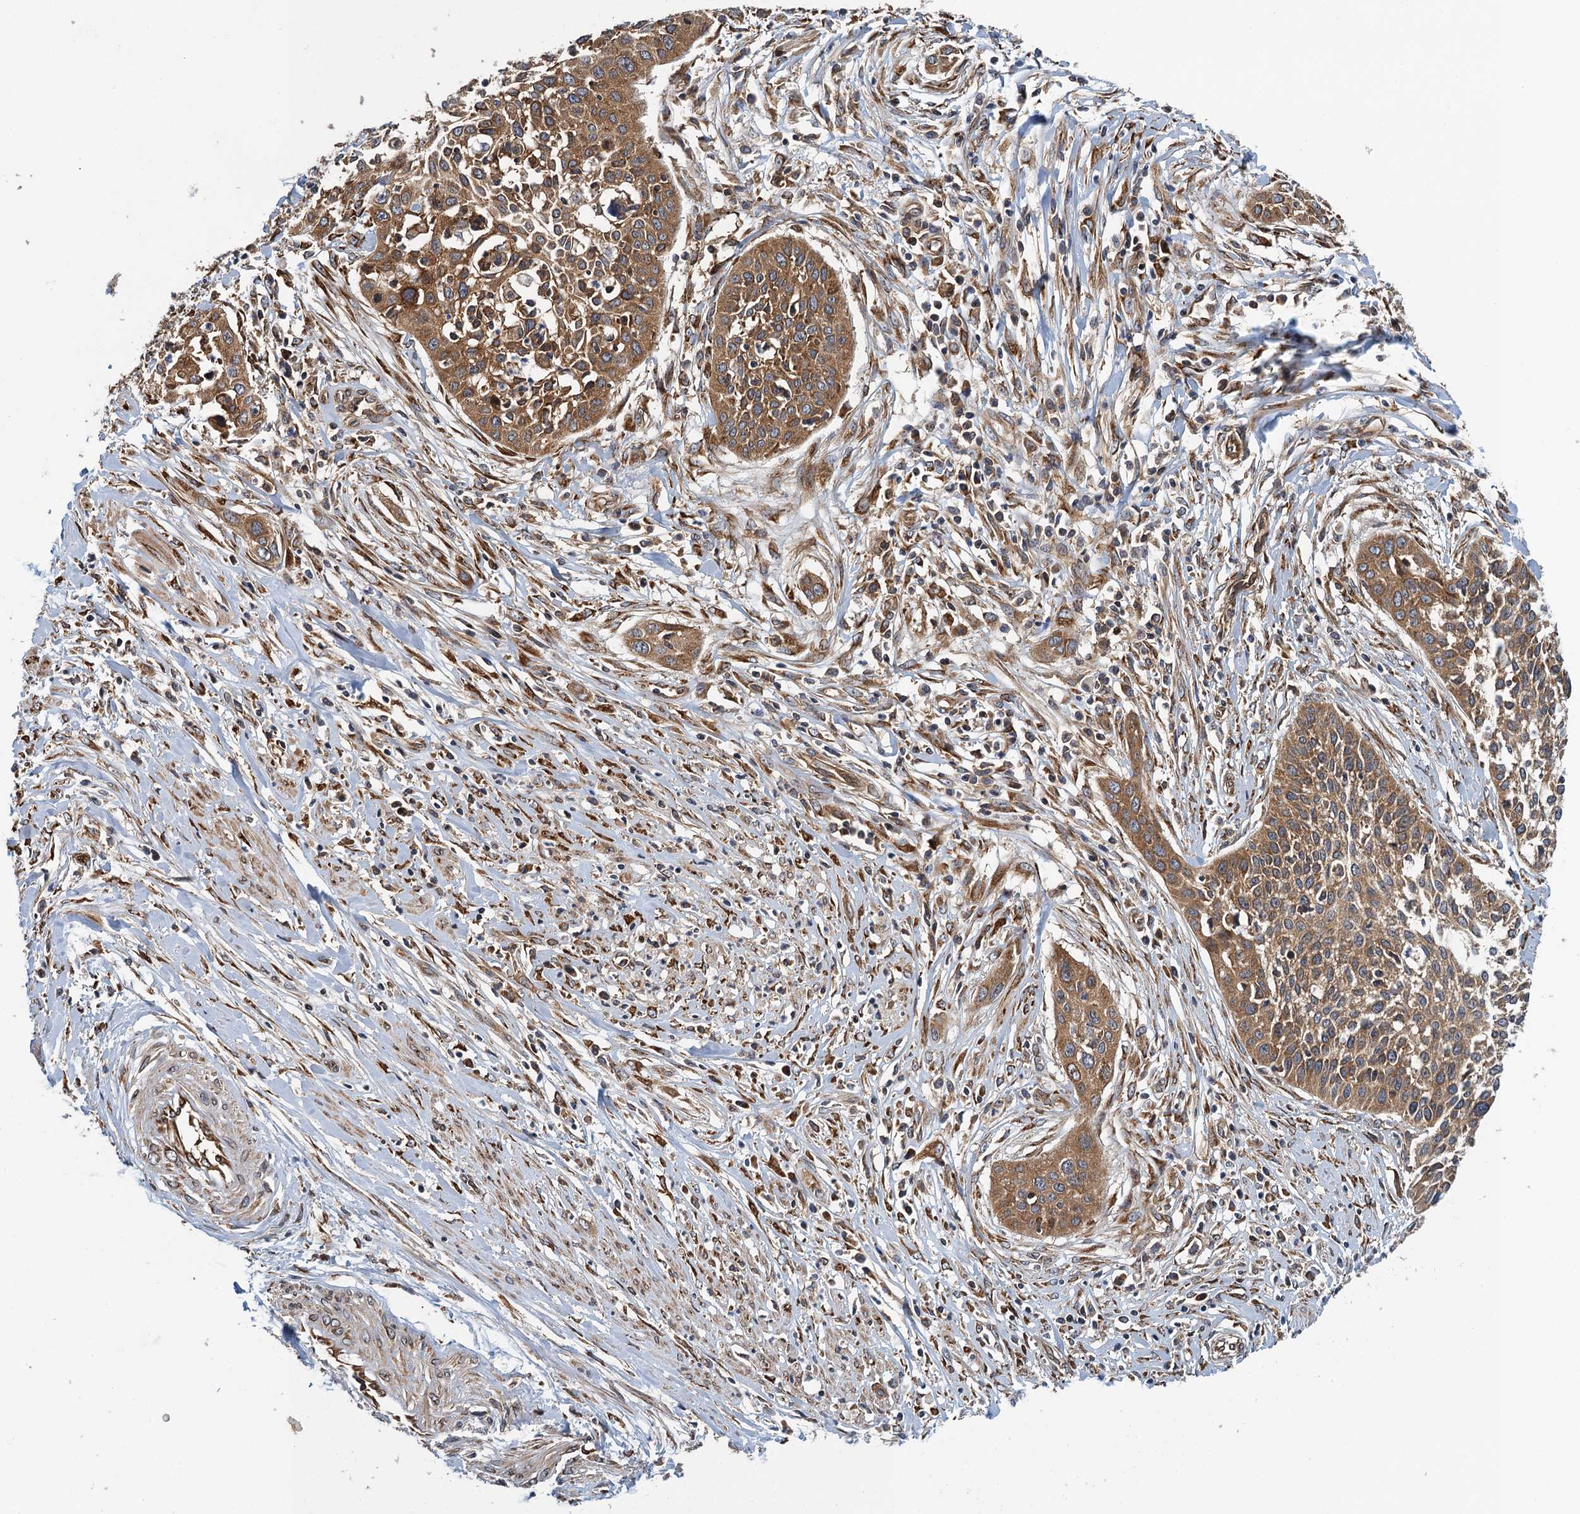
{"staining": {"intensity": "moderate", "quantity": ">75%", "location": "cytoplasmic/membranous"}, "tissue": "cervical cancer", "cell_type": "Tumor cells", "image_type": "cancer", "snomed": [{"axis": "morphology", "description": "Squamous cell carcinoma, NOS"}, {"axis": "topography", "description": "Cervix"}], "caption": "There is medium levels of moderate cytoplasmic/membranous staining in tumor cells of squamous cell carcinoma (cervical), as demonstrated by immunohistochemical staining (brown color).", "gene": "MDM1", "patient": {"sex": "female", "age": 34}}